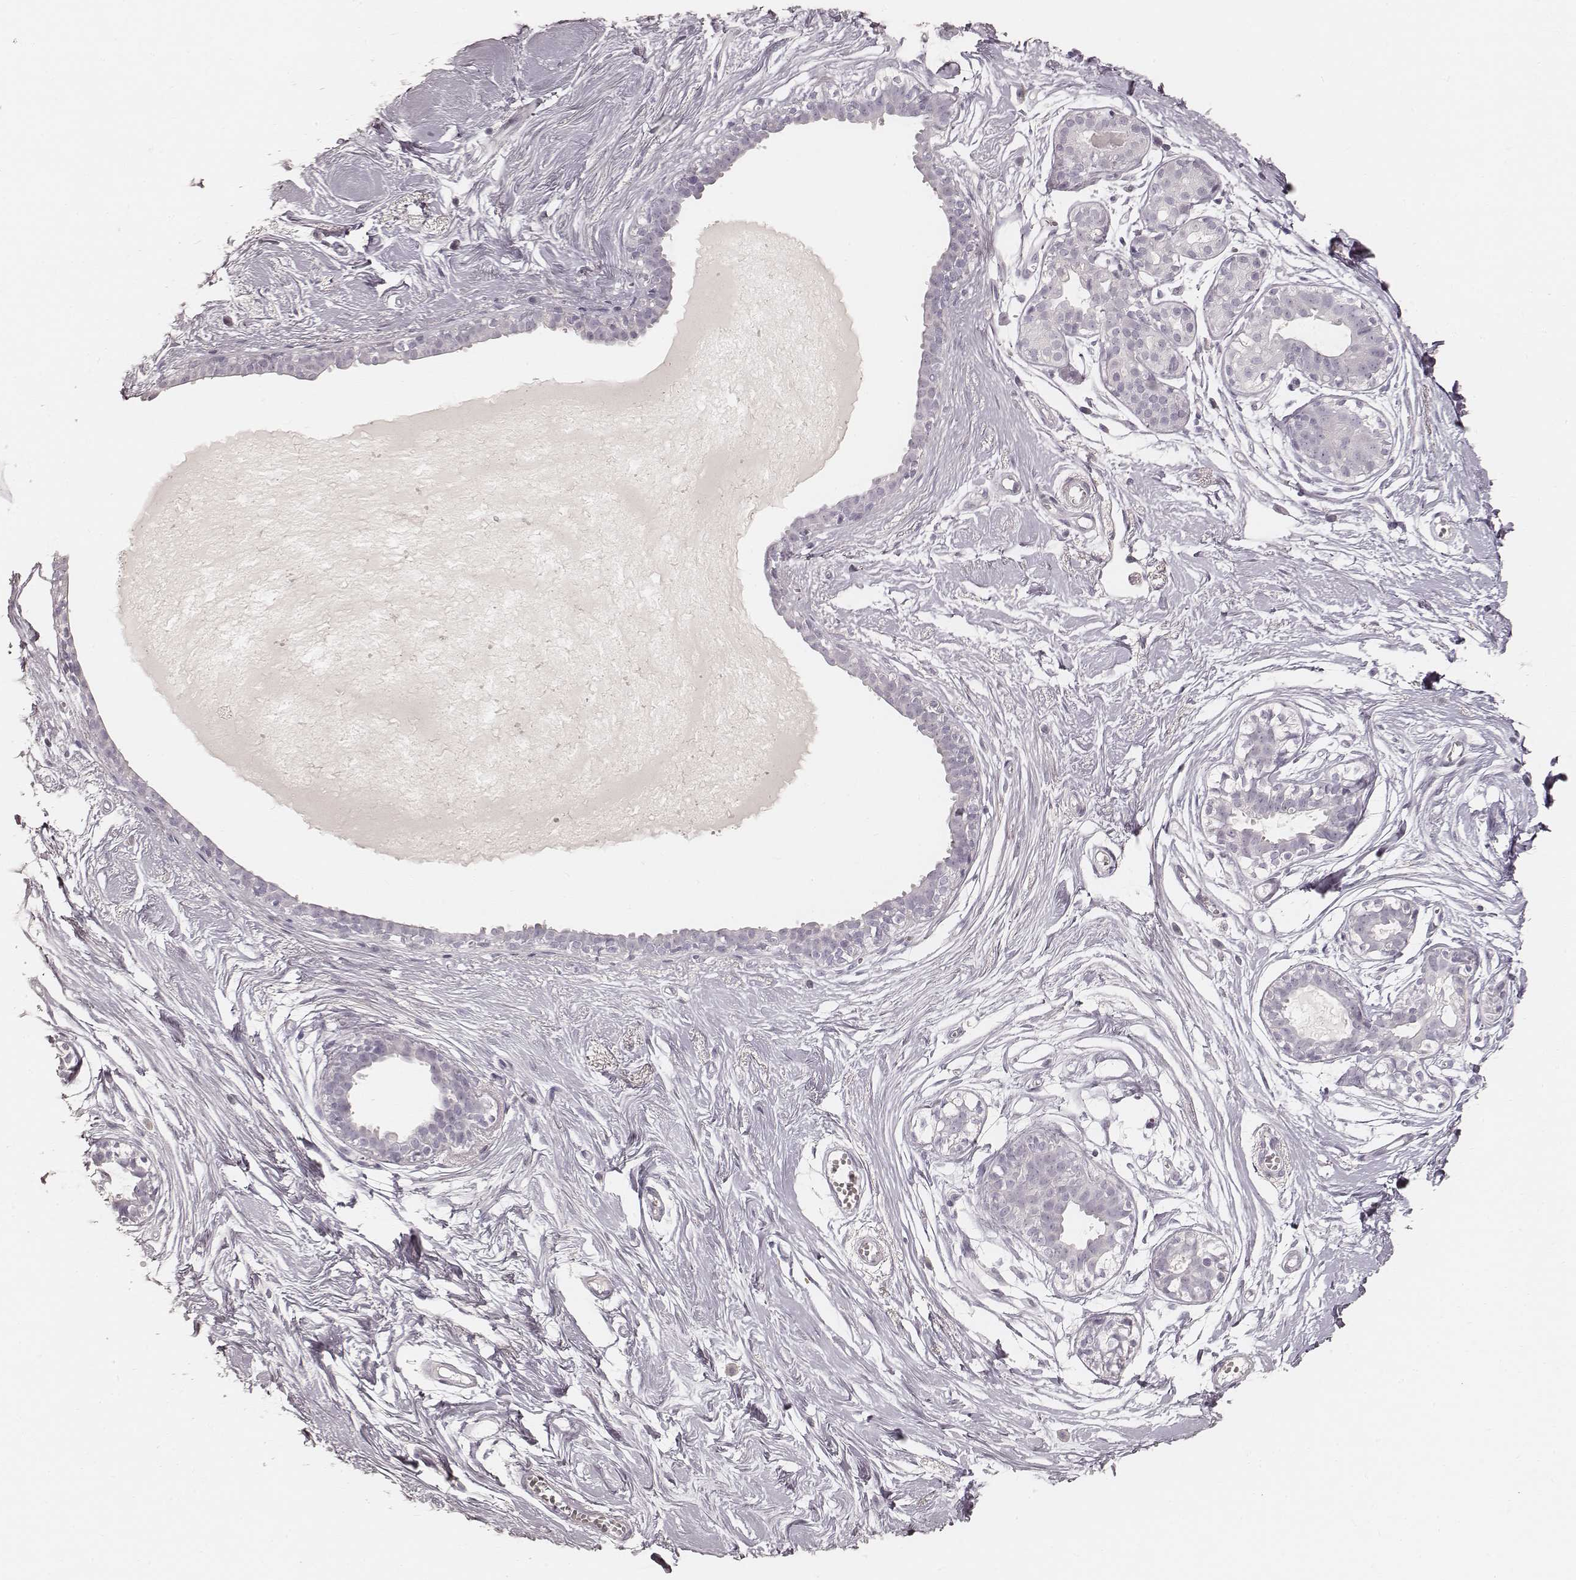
{"staining": {"intensity": "negative", "quantity": "none", "location": "none"}, "tissue": "breast", "cell_type": "Adipocytes", "image_type": "normal", "snomed": [{"axis": "morphology", "description": "Normal tissue, NOS"}, {"axis": "topography", "description": "Breast"}], "caption": "DAB immunohistochemical staining of unremarkable human breast reveals no significant positivity in adipocytes. Brightfield microscopy of immunohistochemistry (IHC) stained with DAB (brown) and hematoxylin (blue), captured at high magnification.", "gene": "KRT26", "patient": {"sex": "female", "age": 49}}